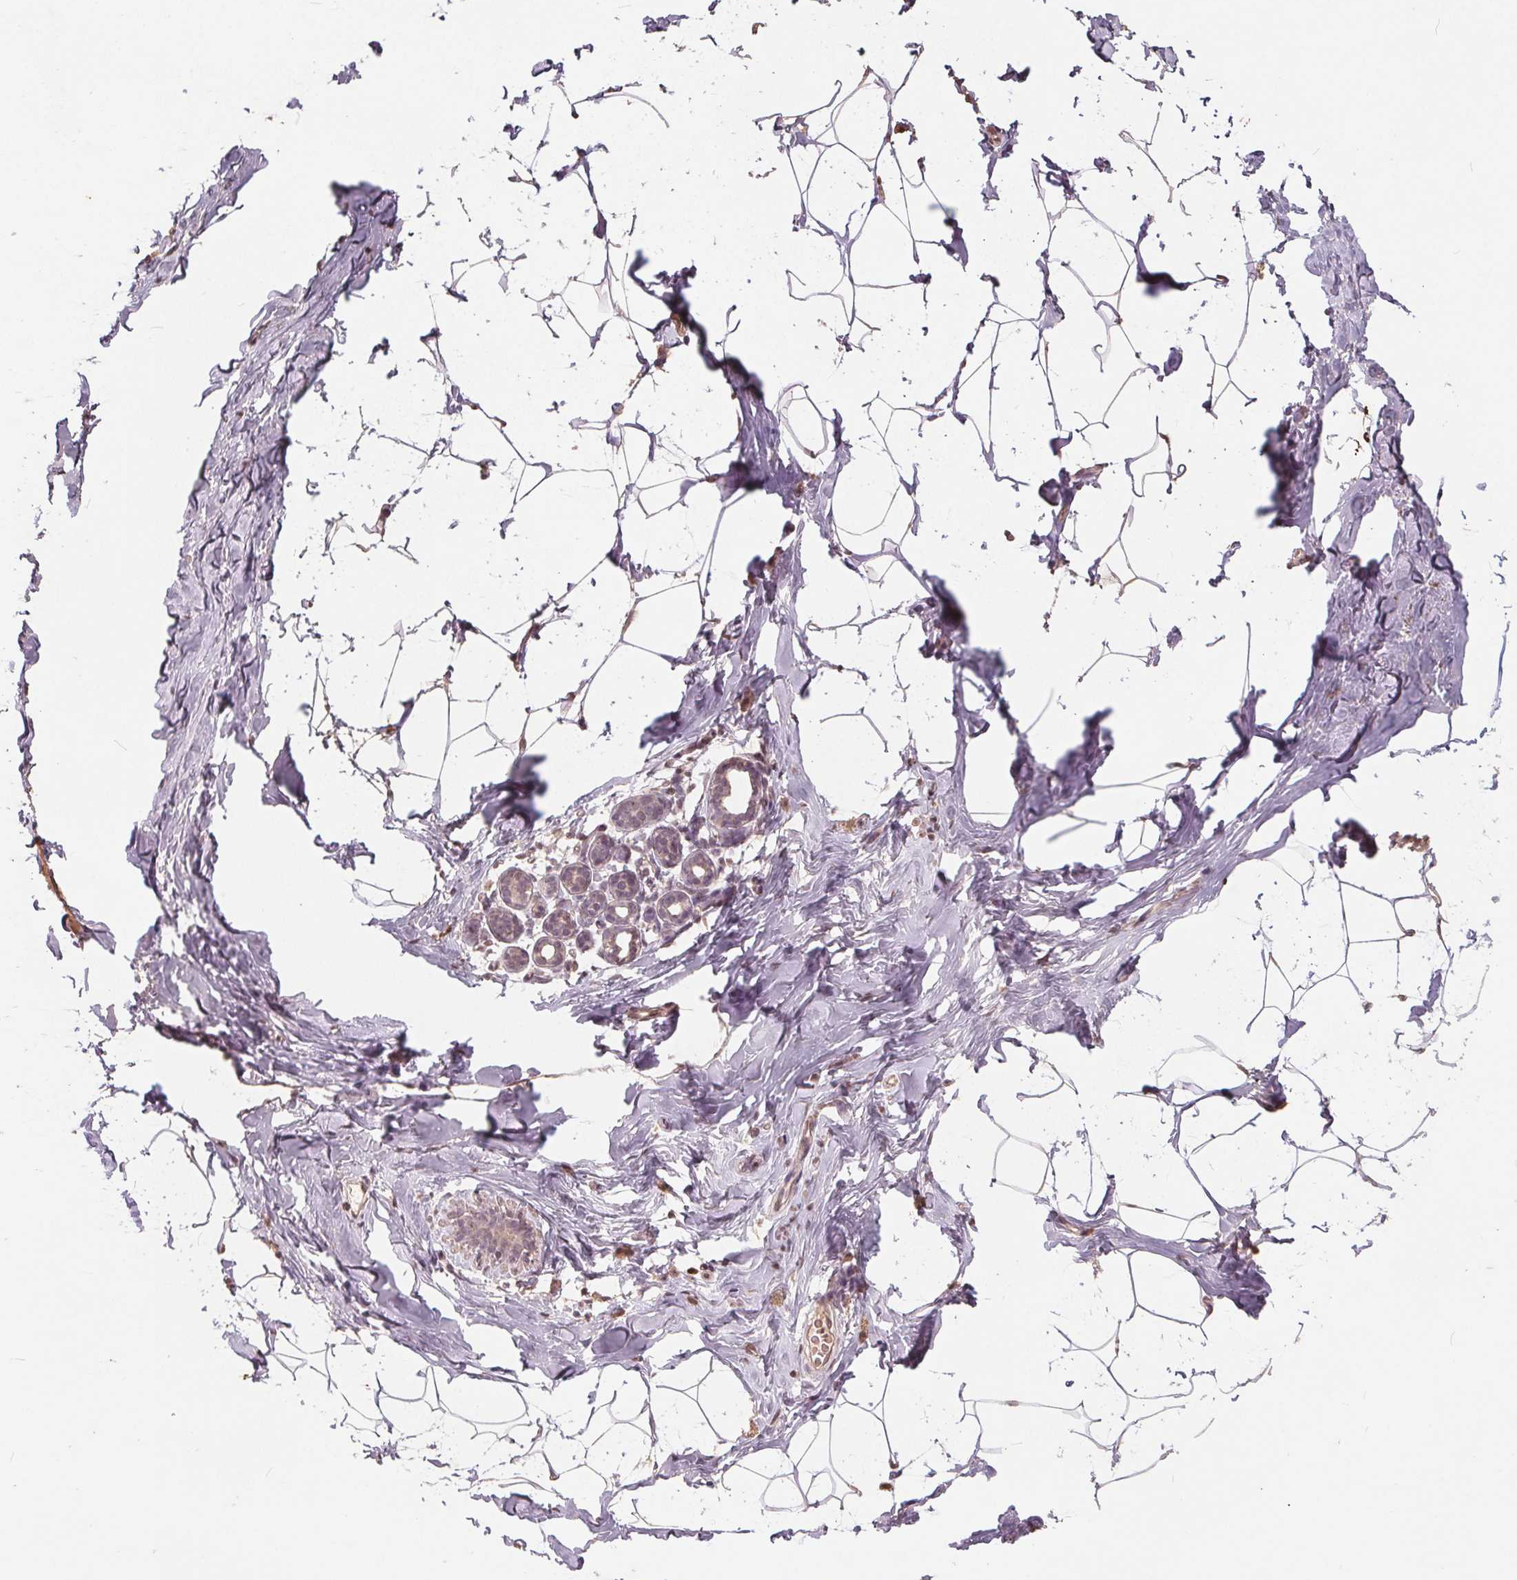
{"staining": {"intensity": "weak", "quantity": "25%-75%", "location": "nuclear"}, "tissue": "breast", "cell_type": "Adipocytes", "image_type": "normal", "snomed": [{"axis": "morphology", "description": "Normal tissue, NOS"}, {"axis": "topography", "description": "Breast"}], "caption": "Immunohistochemical staining of normal breast shows 25%-75% levels of weak nuclear protein staining in approximately 25%-75% of adipocytes. Ihc stains the protein of interest in brown and the nuclei are stained blue.", "gene": "DNMT3B", "patient": {"sex": "female", "age": 32}}